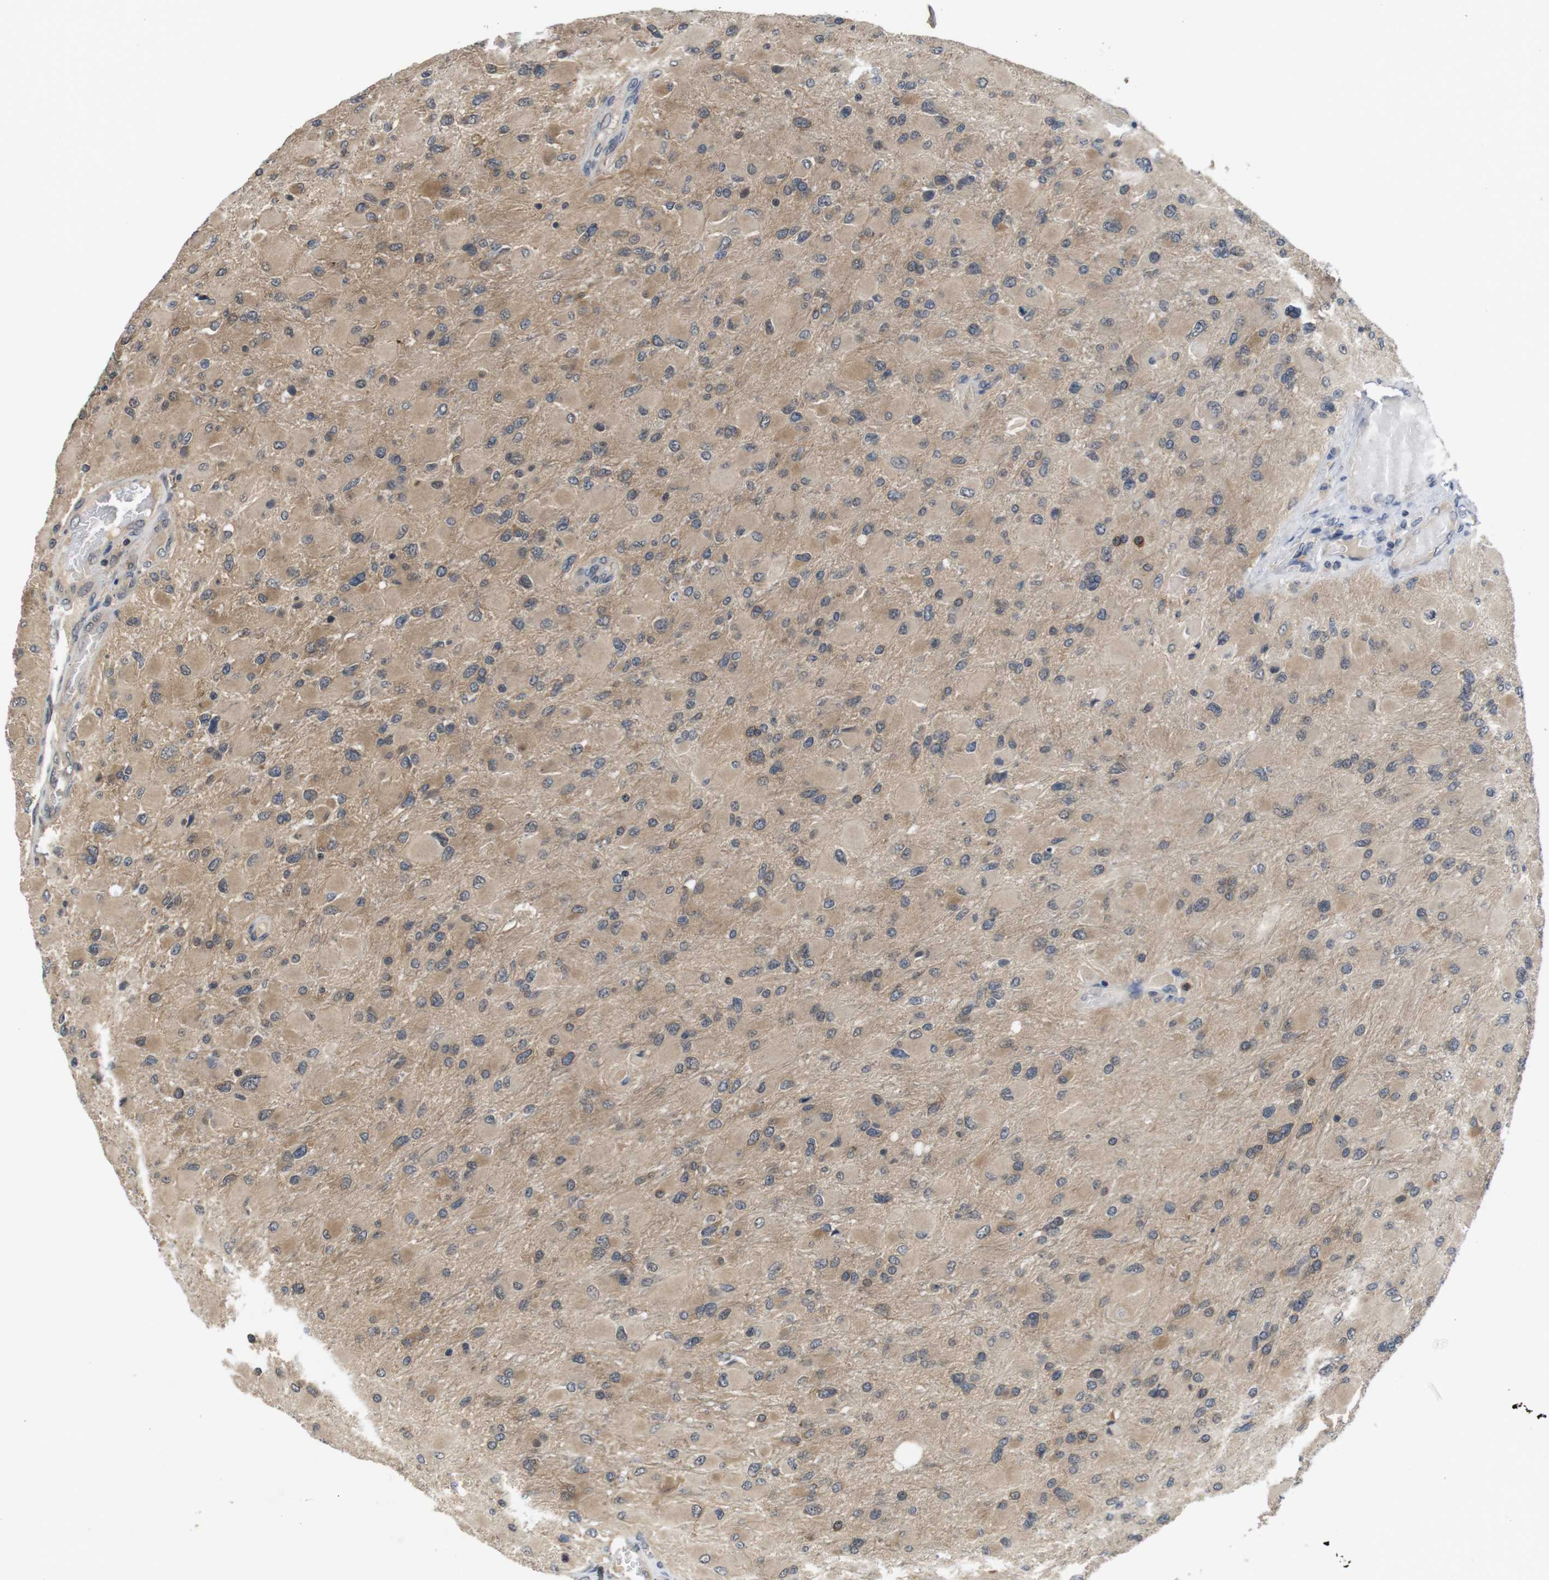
{"staining": {"intensity": "weak", "quantity": ">75%", "location": "cytoplasmic/membranous"}, "tissue": "glioma", "cell_type": "Tumor cells", "image_type": "cancer", "snomed": [{"axis": "morphology", "description": "Glioma, malignant, High grade"}, {"axis": "topography", "description": "Cerebral cortex"}], "caption": "Weak cytoplasmic/membranous staining is identified in about >75% of tumor cells in glioma. The staining is performed using DAB (3,3'-diaminobenzidine) brown chromogen to label protein expression. The nuclei are counter-stained blue using hematoxylin.", "gene": "FADD", "patient": {"sex": "female", "age": 36}}